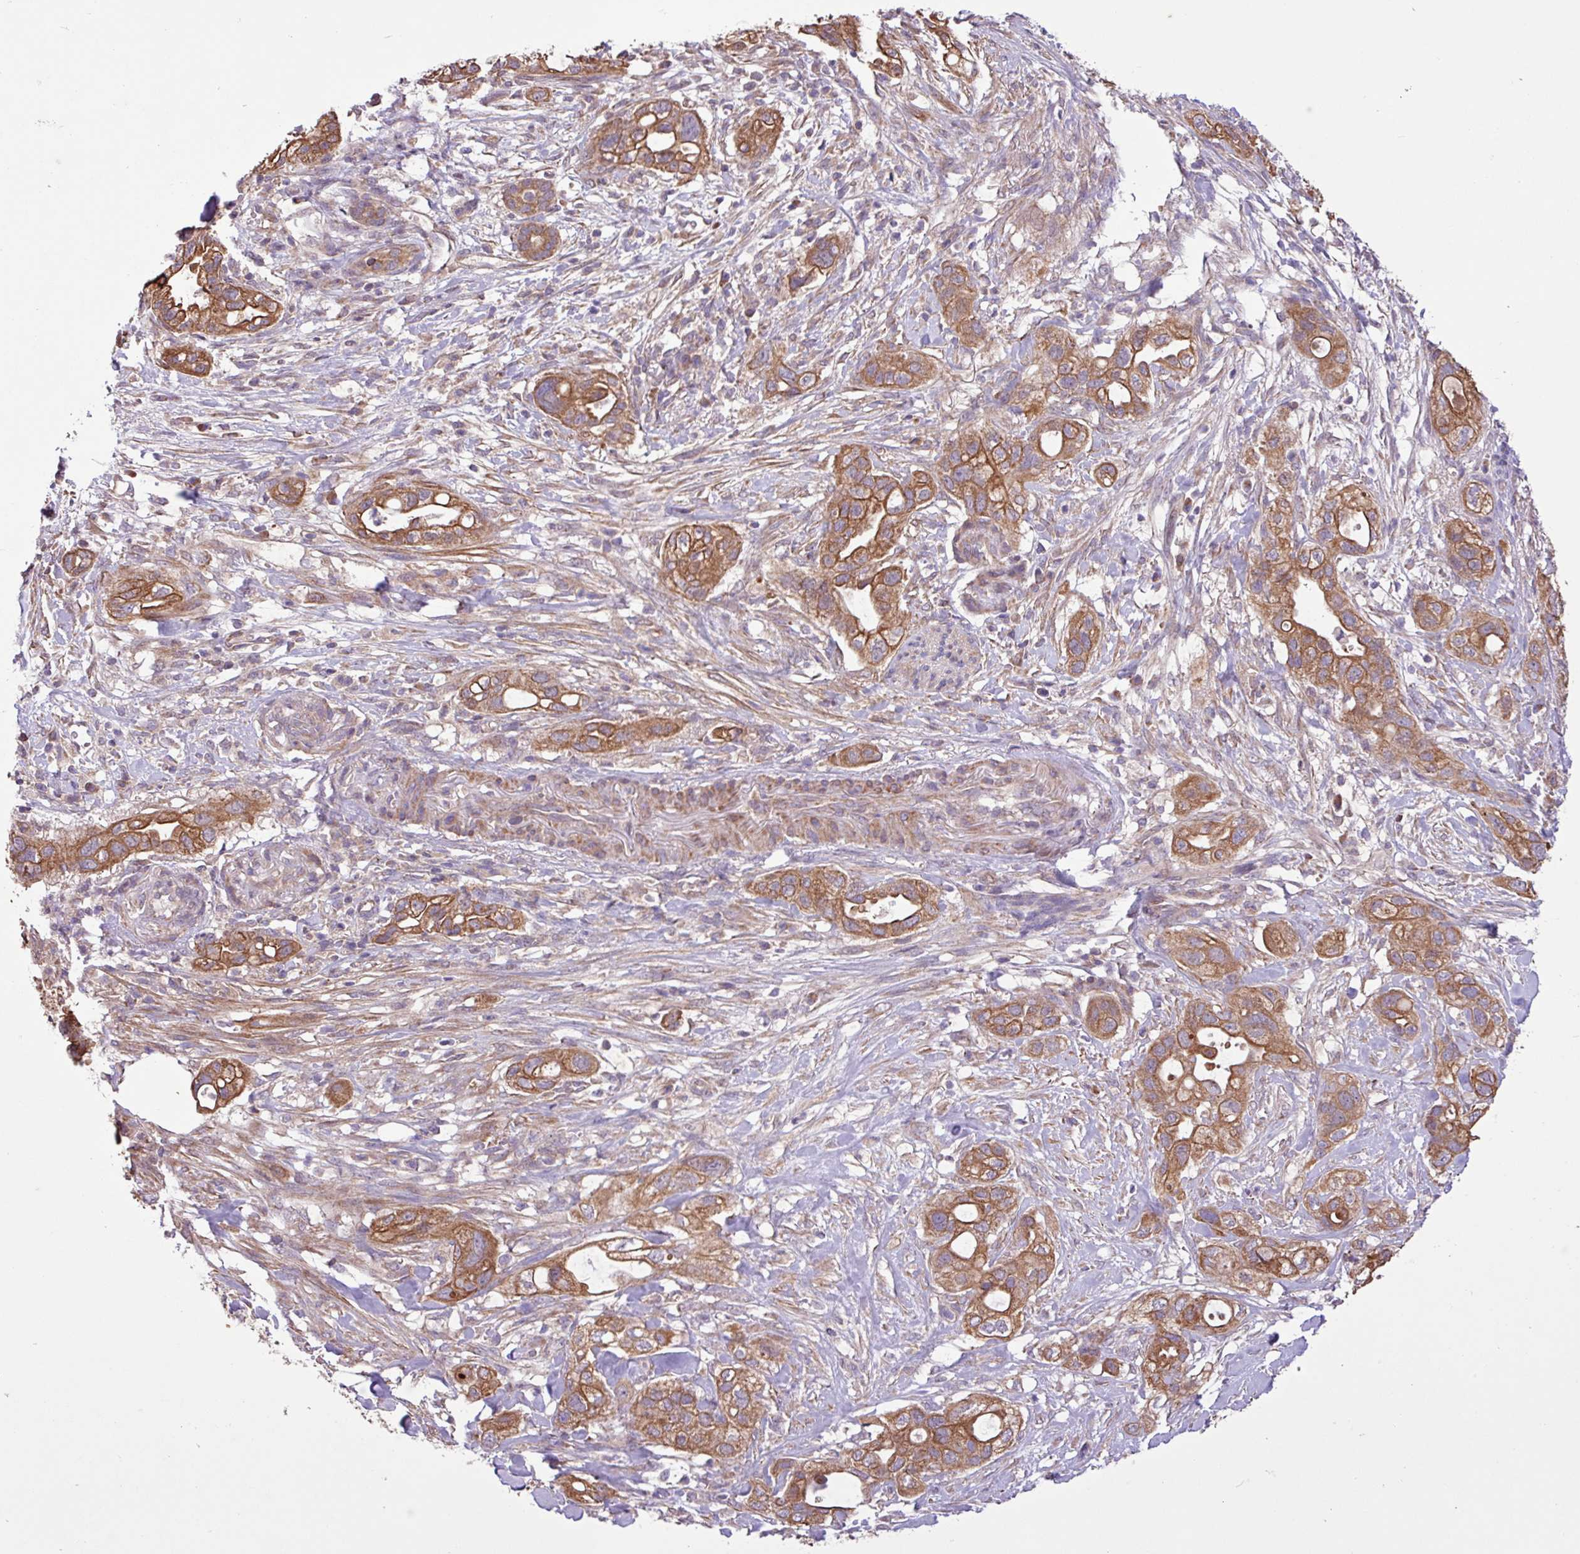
{"staining": {"intensity": "moderate", "quantity": ">75%", "location": "cytoplasmic/membranous"}, "tissue": "pancreatic cancer", "cell_type": "Tumor cells", "image_type": "cancer", "snomed": [{"axis": "morphology", "description": "Adenocarcinoma, NOS"}, {"axis": "topography", "description": "Pancreas"}], "caption": "Tumor cells reveal moderate cytoplasmic/membranous positivity in approximately >75% of cells in adenocarcinoma (pancreatic).", "gene": "TIMM10B", "patient": {"sex": "male", "age": 44}}